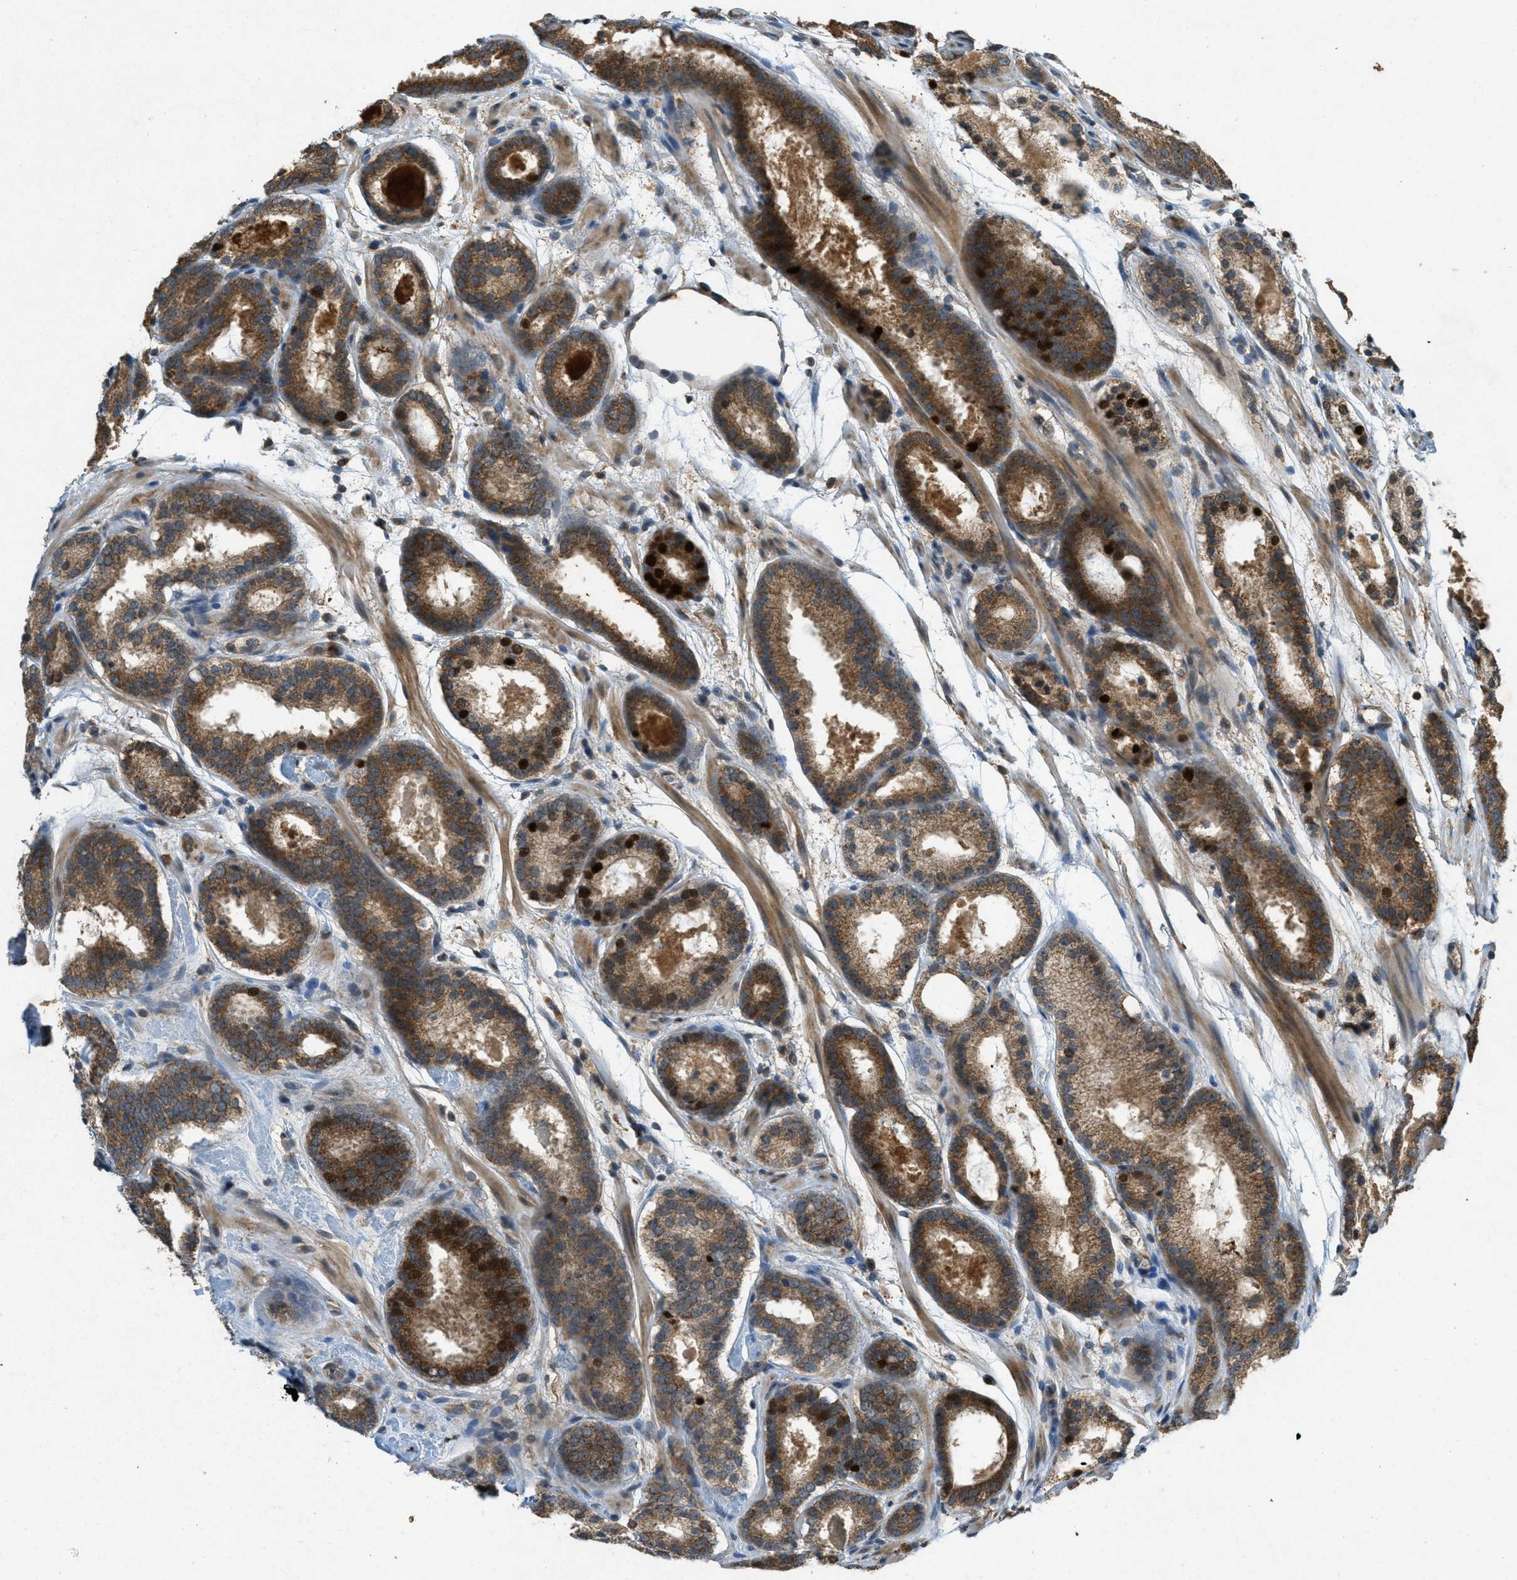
{"staining": {"intensity": "strong", "quantity": ">75%", "location": "cytoplasmic/membranous,nuclear"}, "tissue": "prostate cancer", "cell_type": "Tumor cells", "image_type": "cancer", "snomed": [{"axis": "morphology", "description": "Adenocarcinoma, Low grade"}, {"axis": "topography", "description": "Prostate"}], "caption": "Immunohistochemical staining of prostate adenocarcinoma (low-grade) exhibits high levels of strong cytoplasmic/membranous and nuclear protein positivity in about >75% of tumor cells.", "gene": "PPP1R15A", "patient": {"sex": "male", "age": 69}}